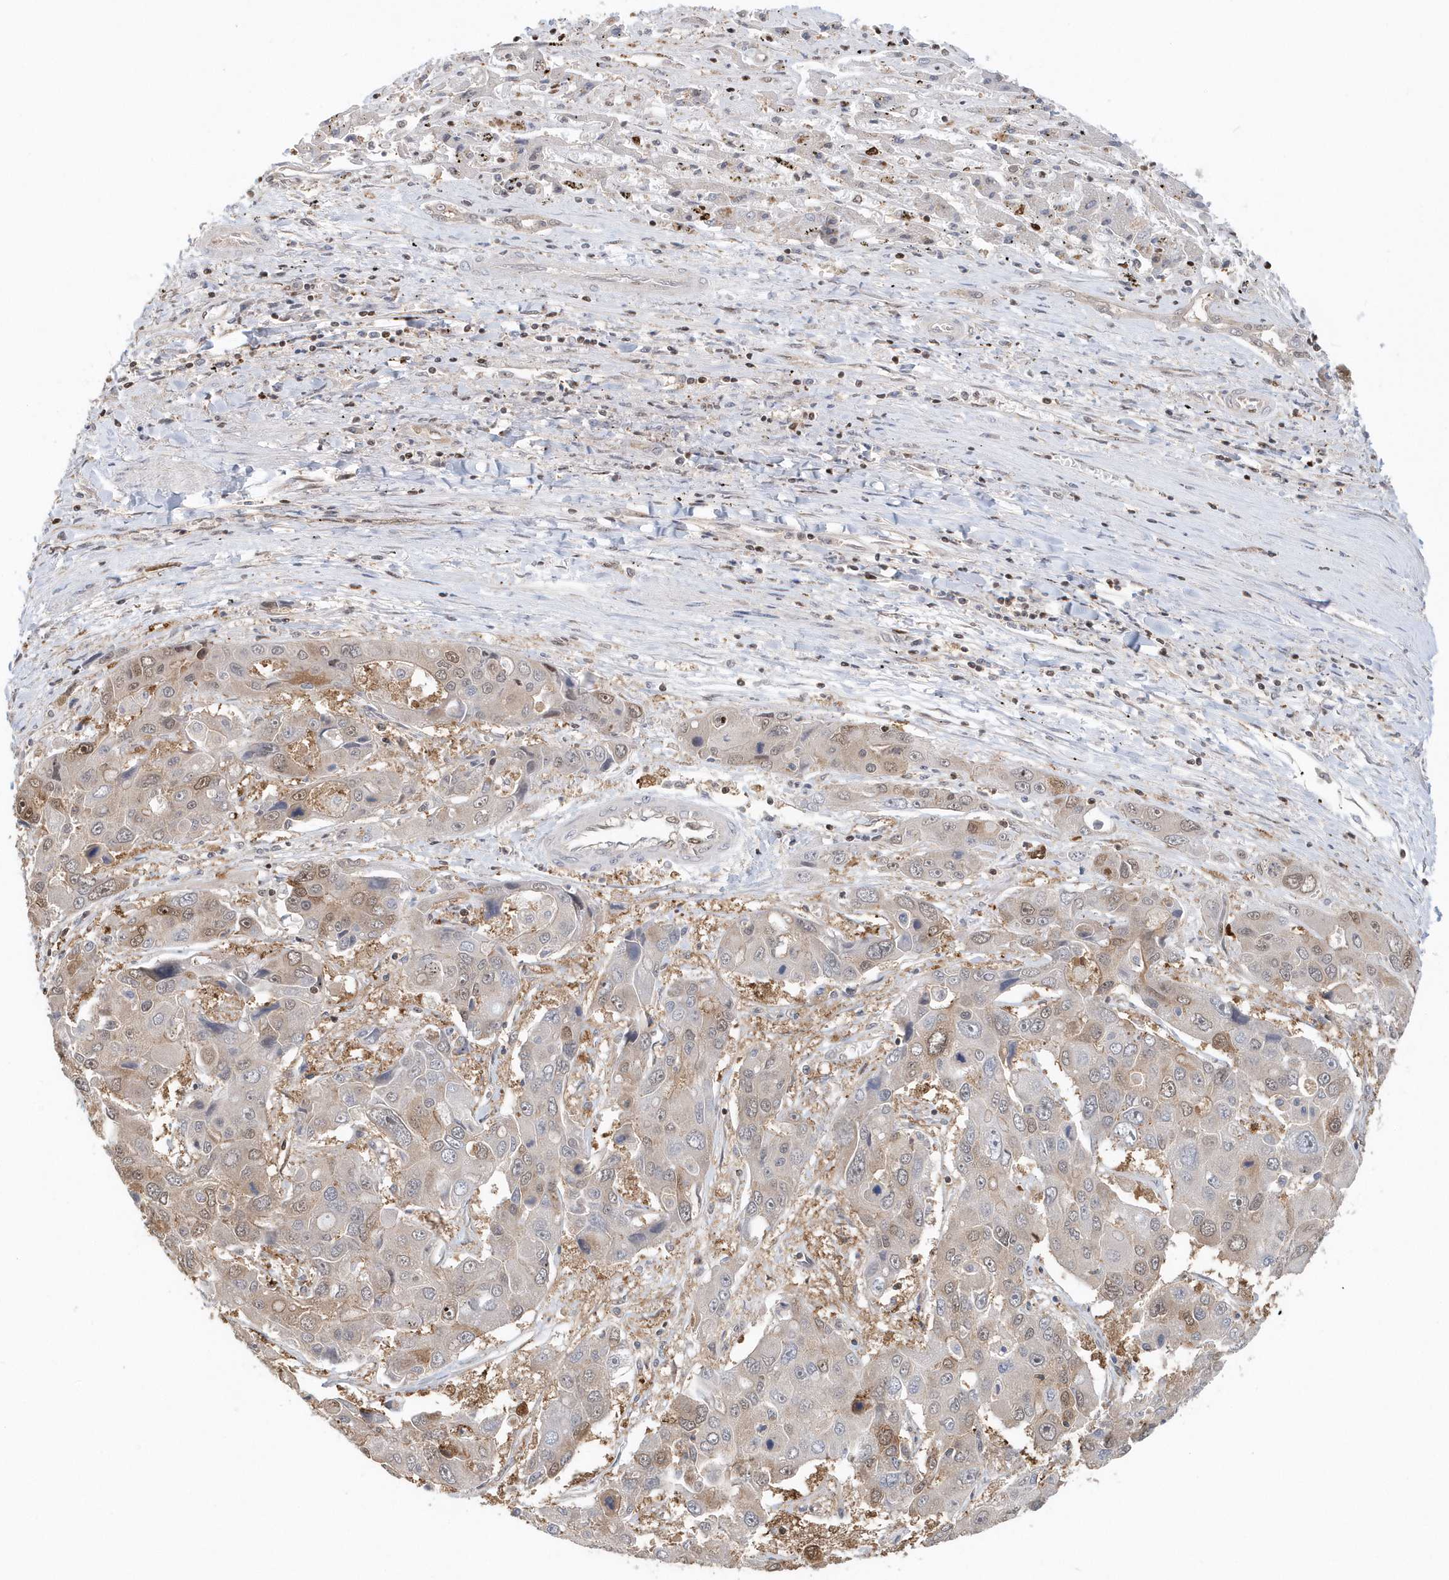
{"staining": {"intensity": "moderate", "quantity": "25%-75%", "location": "cytoplasmic/membranous,nuclear"}, "tissue": "liver cancer", "cell_type": "Tumor cells", "image_type": "cancer", "snomed": [{"axis": "morphology", "description": "Cholangiocarcinoma"}, {"axis": "topography", "description": "Liver"}], "caption": "The photomicrograph demonstrates a brown stain indicating the presence of a protein in the cytoplasmic/membranous and nuclear of tumor cells in liver cholangiocarcinoma.", "gene": "SUMO2", "patient": {"sex": "male", "age": 67}}